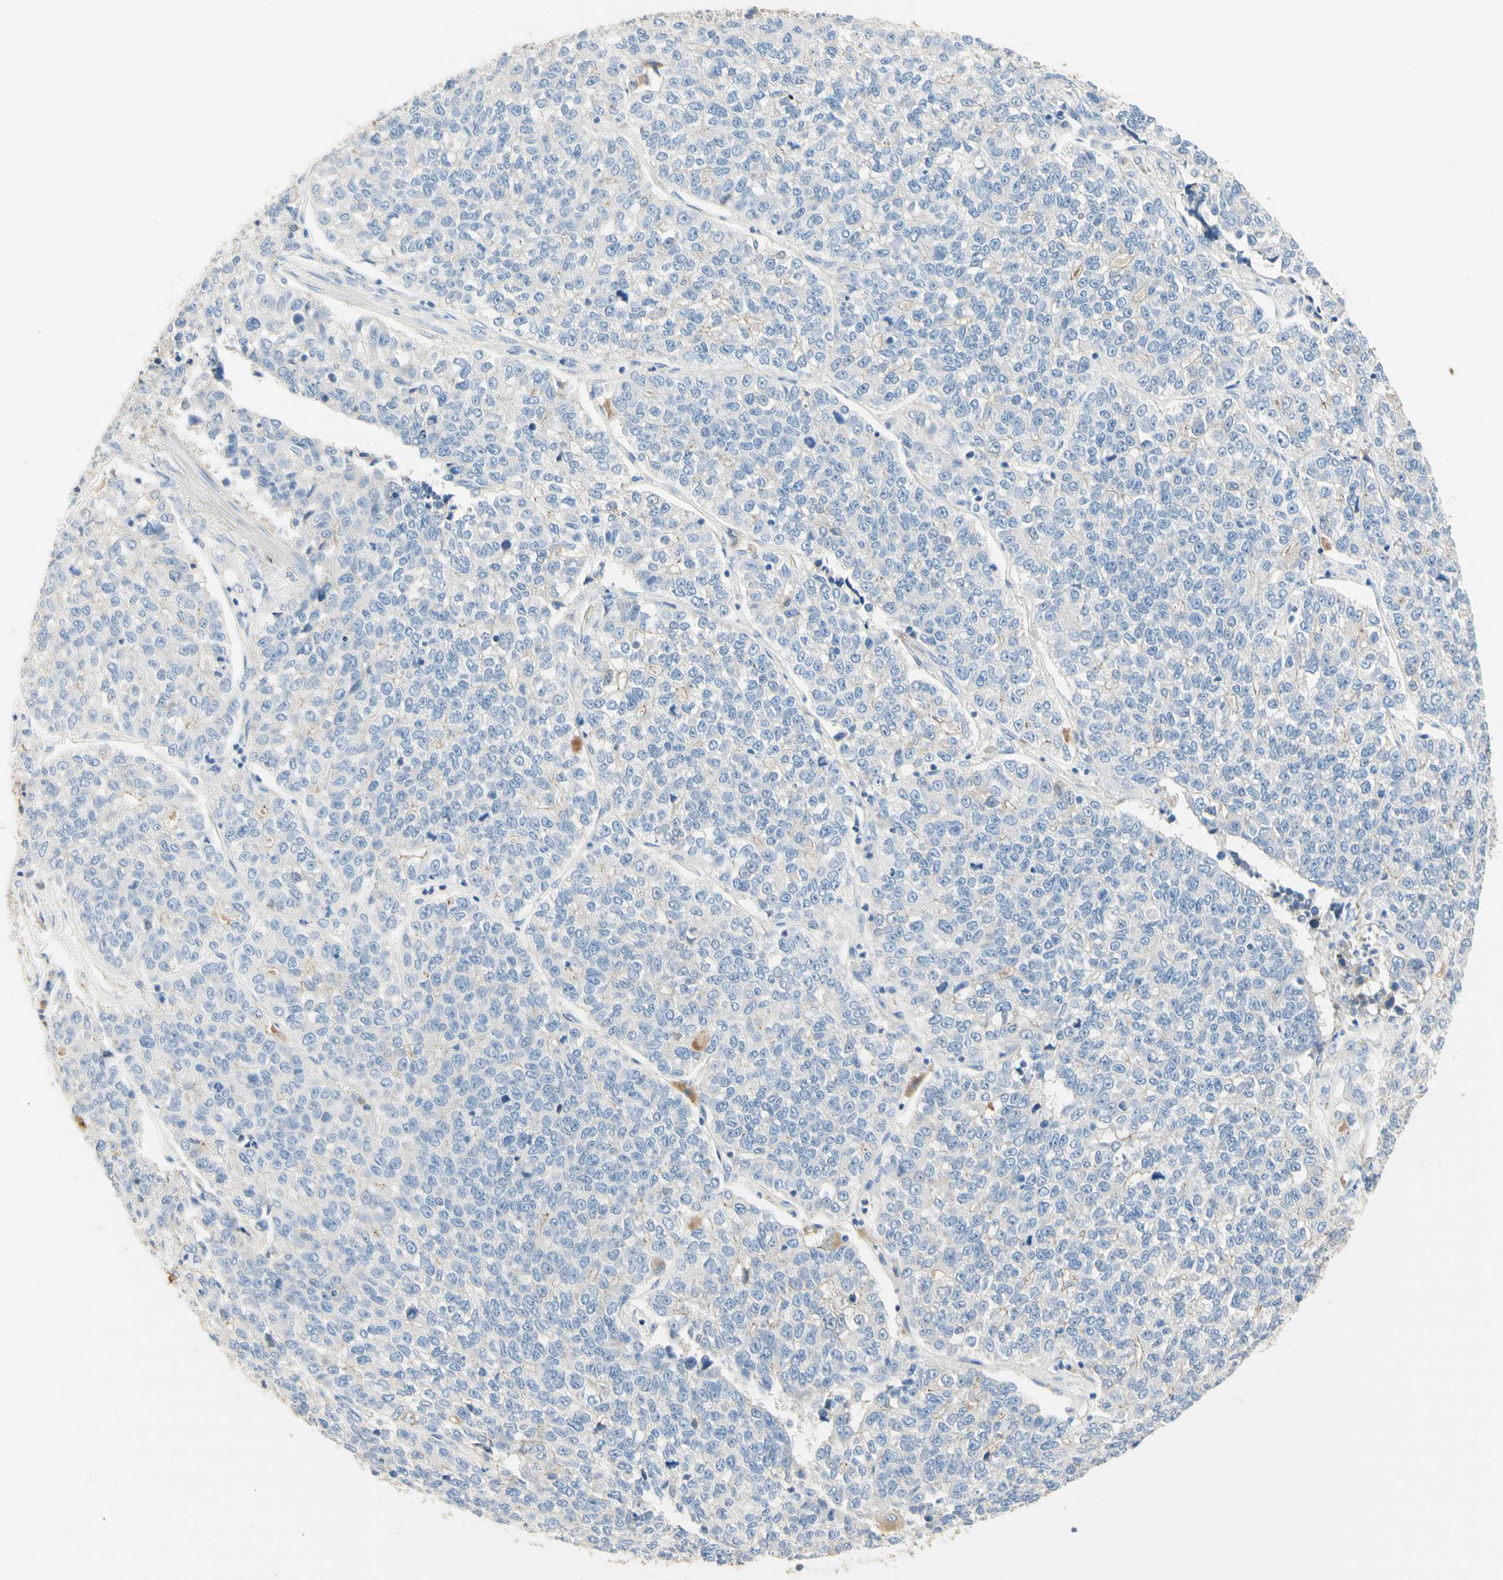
{"staining": {"intensity": "negative", "quantity": "none", "location": "none"}, "tissue": "lung cancer", "cell_type": "Tumor cells", "image_type": "cancer", "snomed": [{"axis": "morphology", "description": "Adenocarcinoma, NOS"}, {"axis": "topography", "description": "Lung"}], "caption": "This histopathology image is of adenocarcinoma (lung) stained with immunohistochemistry to label a protein in brown with the nuclei are counter-stained blue. There is no staining in tumor cells. (Immunohistochemistry, brightfield microscopy, high magnification).", "gene": "NECTIN4", "patient": {"sex": "male", "age": 49}}